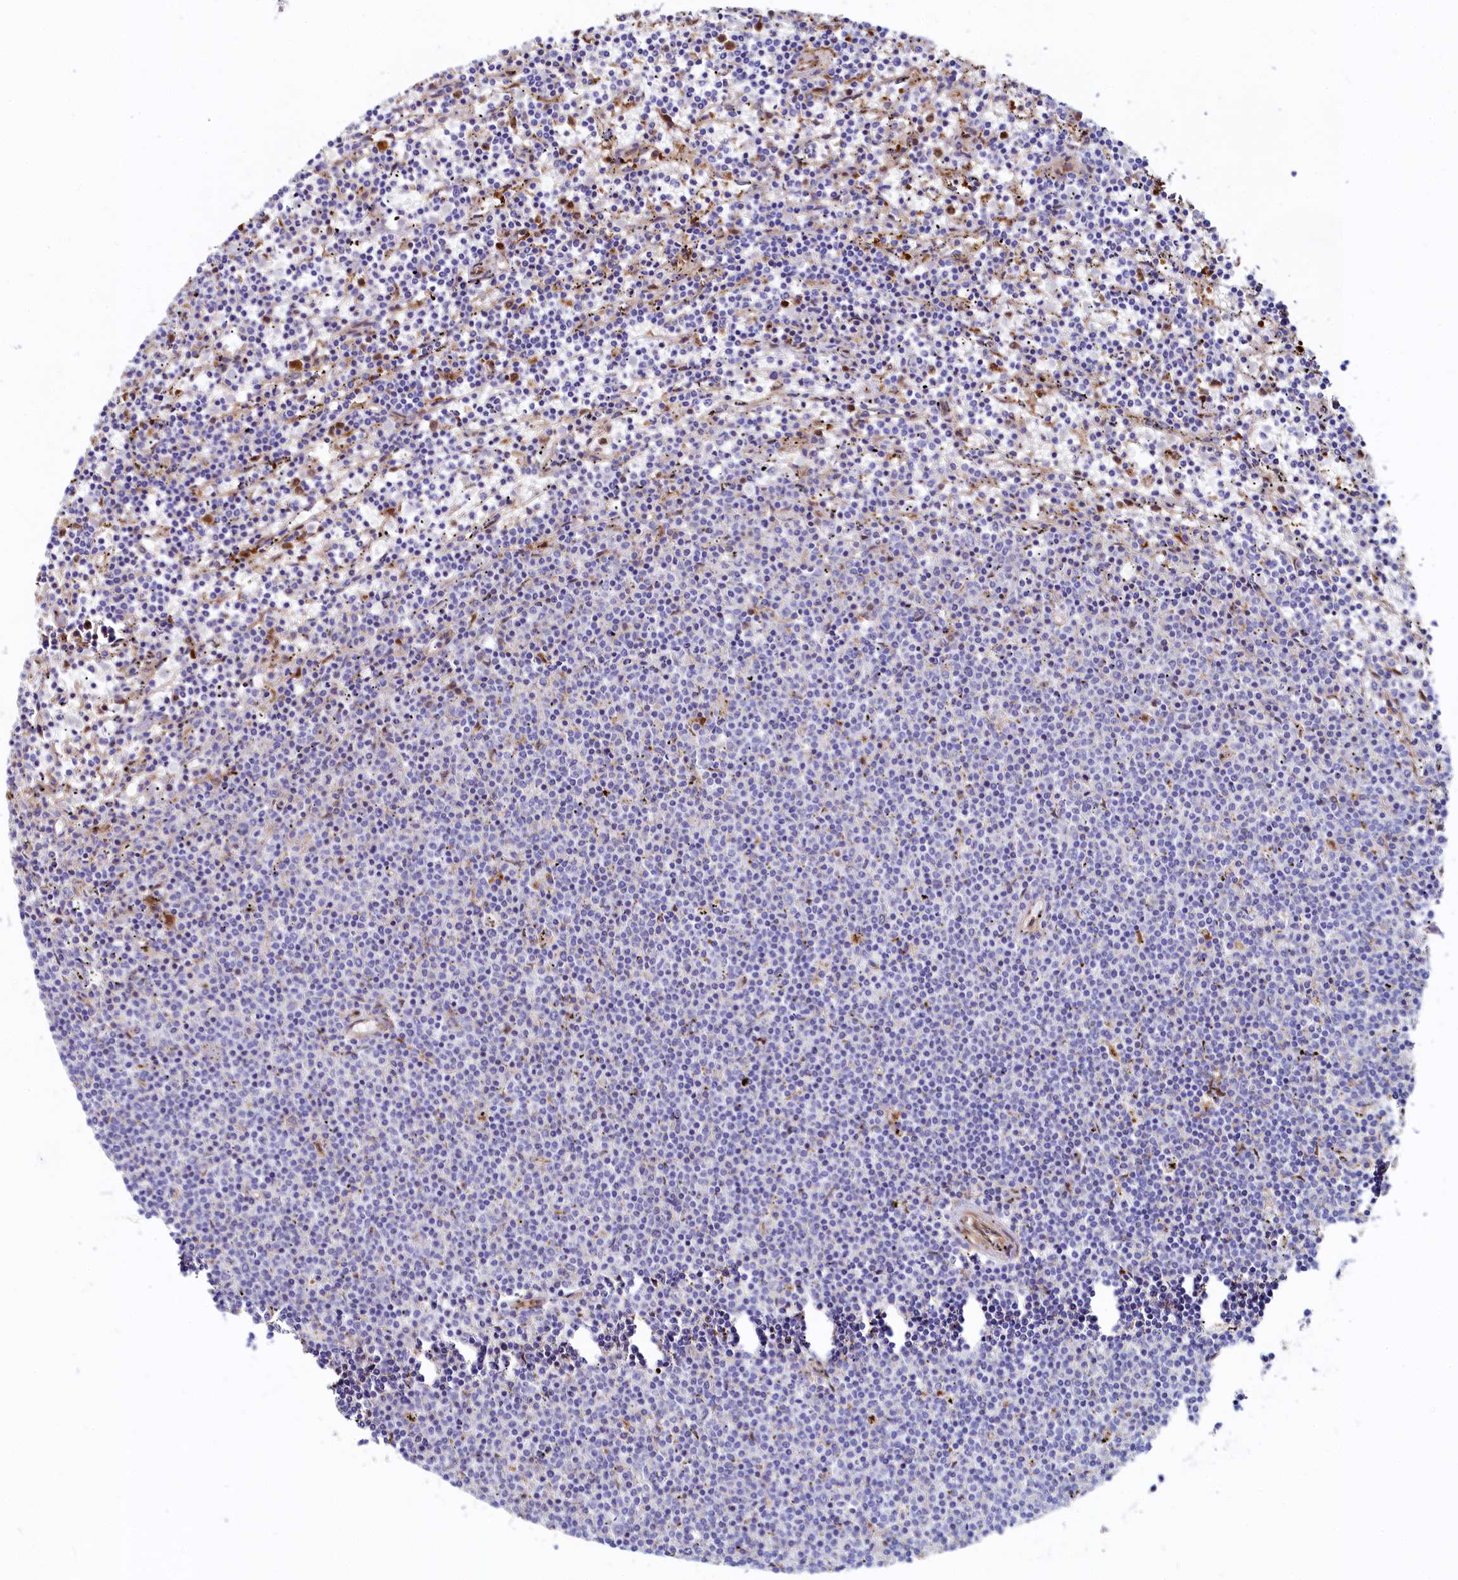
{"staining": {"intensity": "negative", "quantity": "none", "location": "none"}, "tissue": "lymphoma", "cell_type": "Tumor cells", "image_type": "cancer", "snomed": [{"axis": "morphology", "description": "Malignant lymphoma, non-Hodgkin's type, Low grade"}, {"axis": "topography", "description": "Spleen"}], "caption": "Human low-grade malignant lymphoma, non-Hodgkin's type stained for a protein using immunohistochemistry (IHC) reveals no expression in tumor cells.", "gene": "ASTE1", "patient": {"sex": "female", "age": 50}}